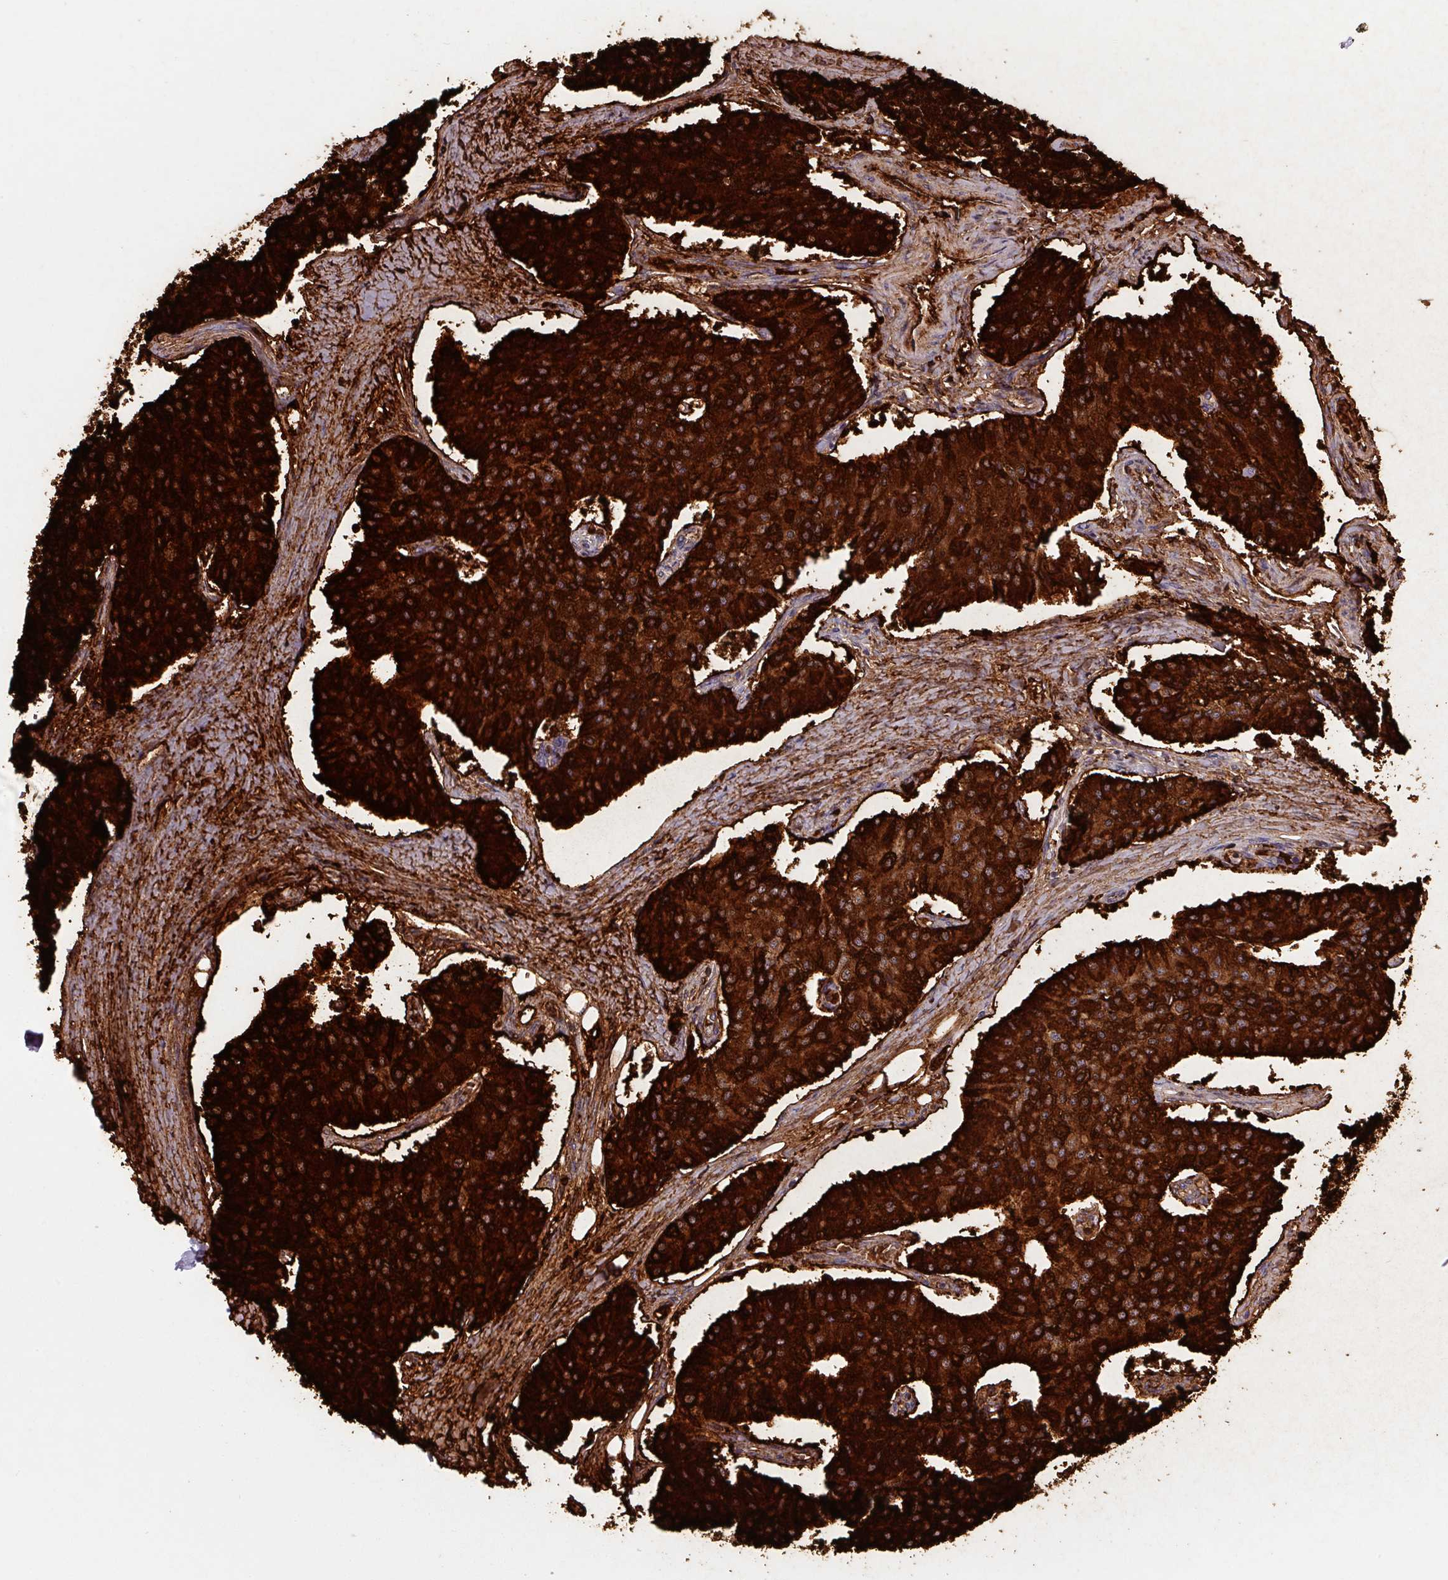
{"staining": {"intensity": "strong", "quantity": ">75%", "location": "cytoplasmic/membranous"}, "tissue": "carcinoid", "cell_type": "Tumor cells", "image_type": "cancer", "snomed": [{"axis": "morphology", "description": "Carcinoid, malignant, NOS"}, {"axis": "topography", "description": "Colon"}], "caption": "An image showing strong cytoplasmic/membranous staining in approximately >75% of tumor cells in carcinoid, as visualized by brown immunohistochemical staining.", "gene": "CHGA", "patient": {"sex": "female", "age": 52}}